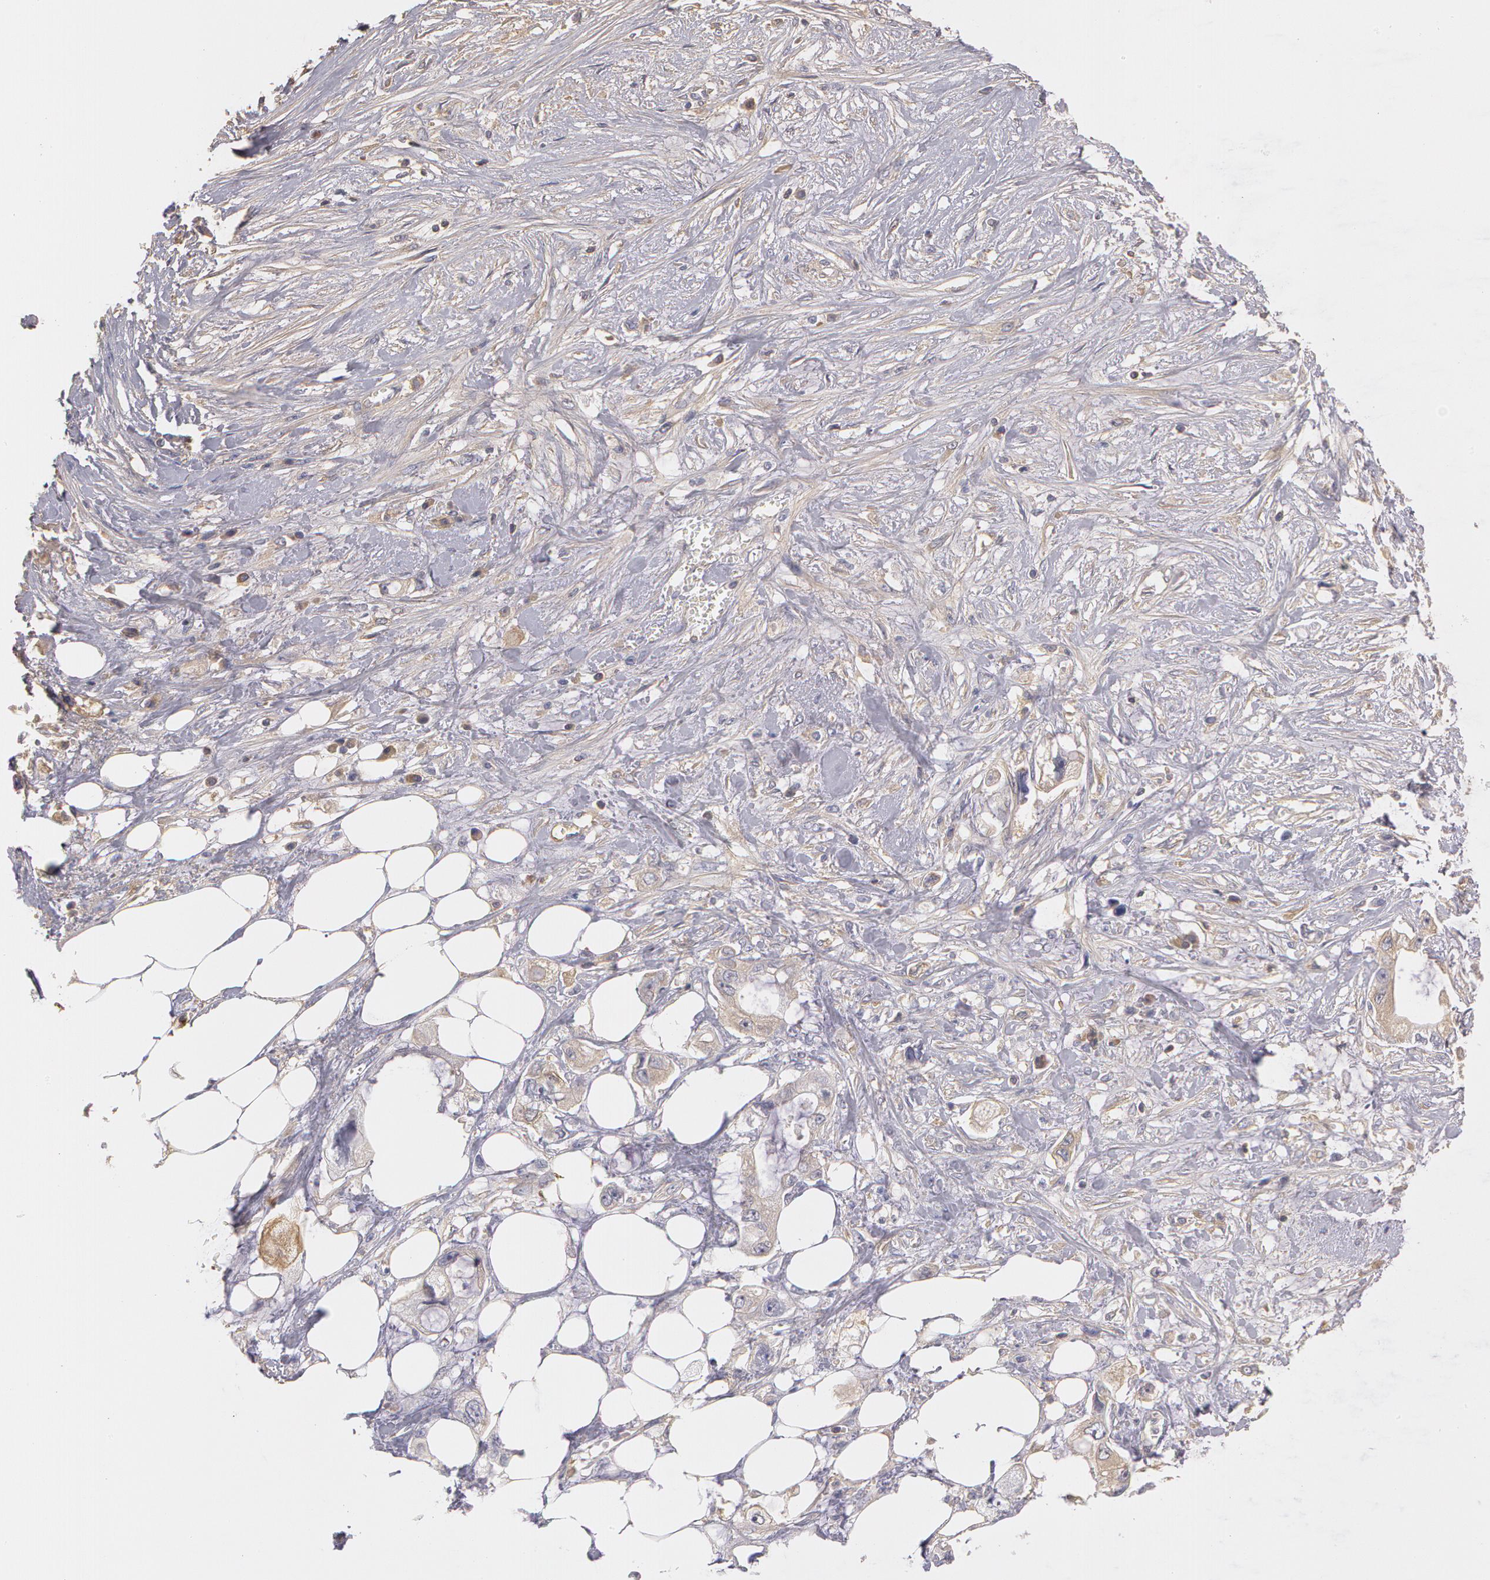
{"staining": {"intensity": "negative", "quantity": "none", "location": "none"}, "tissue": "pancreatic cancer", "cell_type": "Tumor cells", "image_type": "cancer", "snomed": [{"axis": "morphology", "description": "Adenocarcinoma, NOS"}, {"axis": "topography", "description": "Pancreas"}, {"axis": "topography", "description": "Stomach, upper"}], "caption": "This micrograph is of pancreatic adenocarcinoma stained with immunohistochemistry to label a protein in brown with the nuclei are counter-stained blue. There is no positivity in tumor cells. (DAB IHC with hematoxylin counter stain).", "gene": "C1R", "patient": {"sex": "male", "age": 77}}